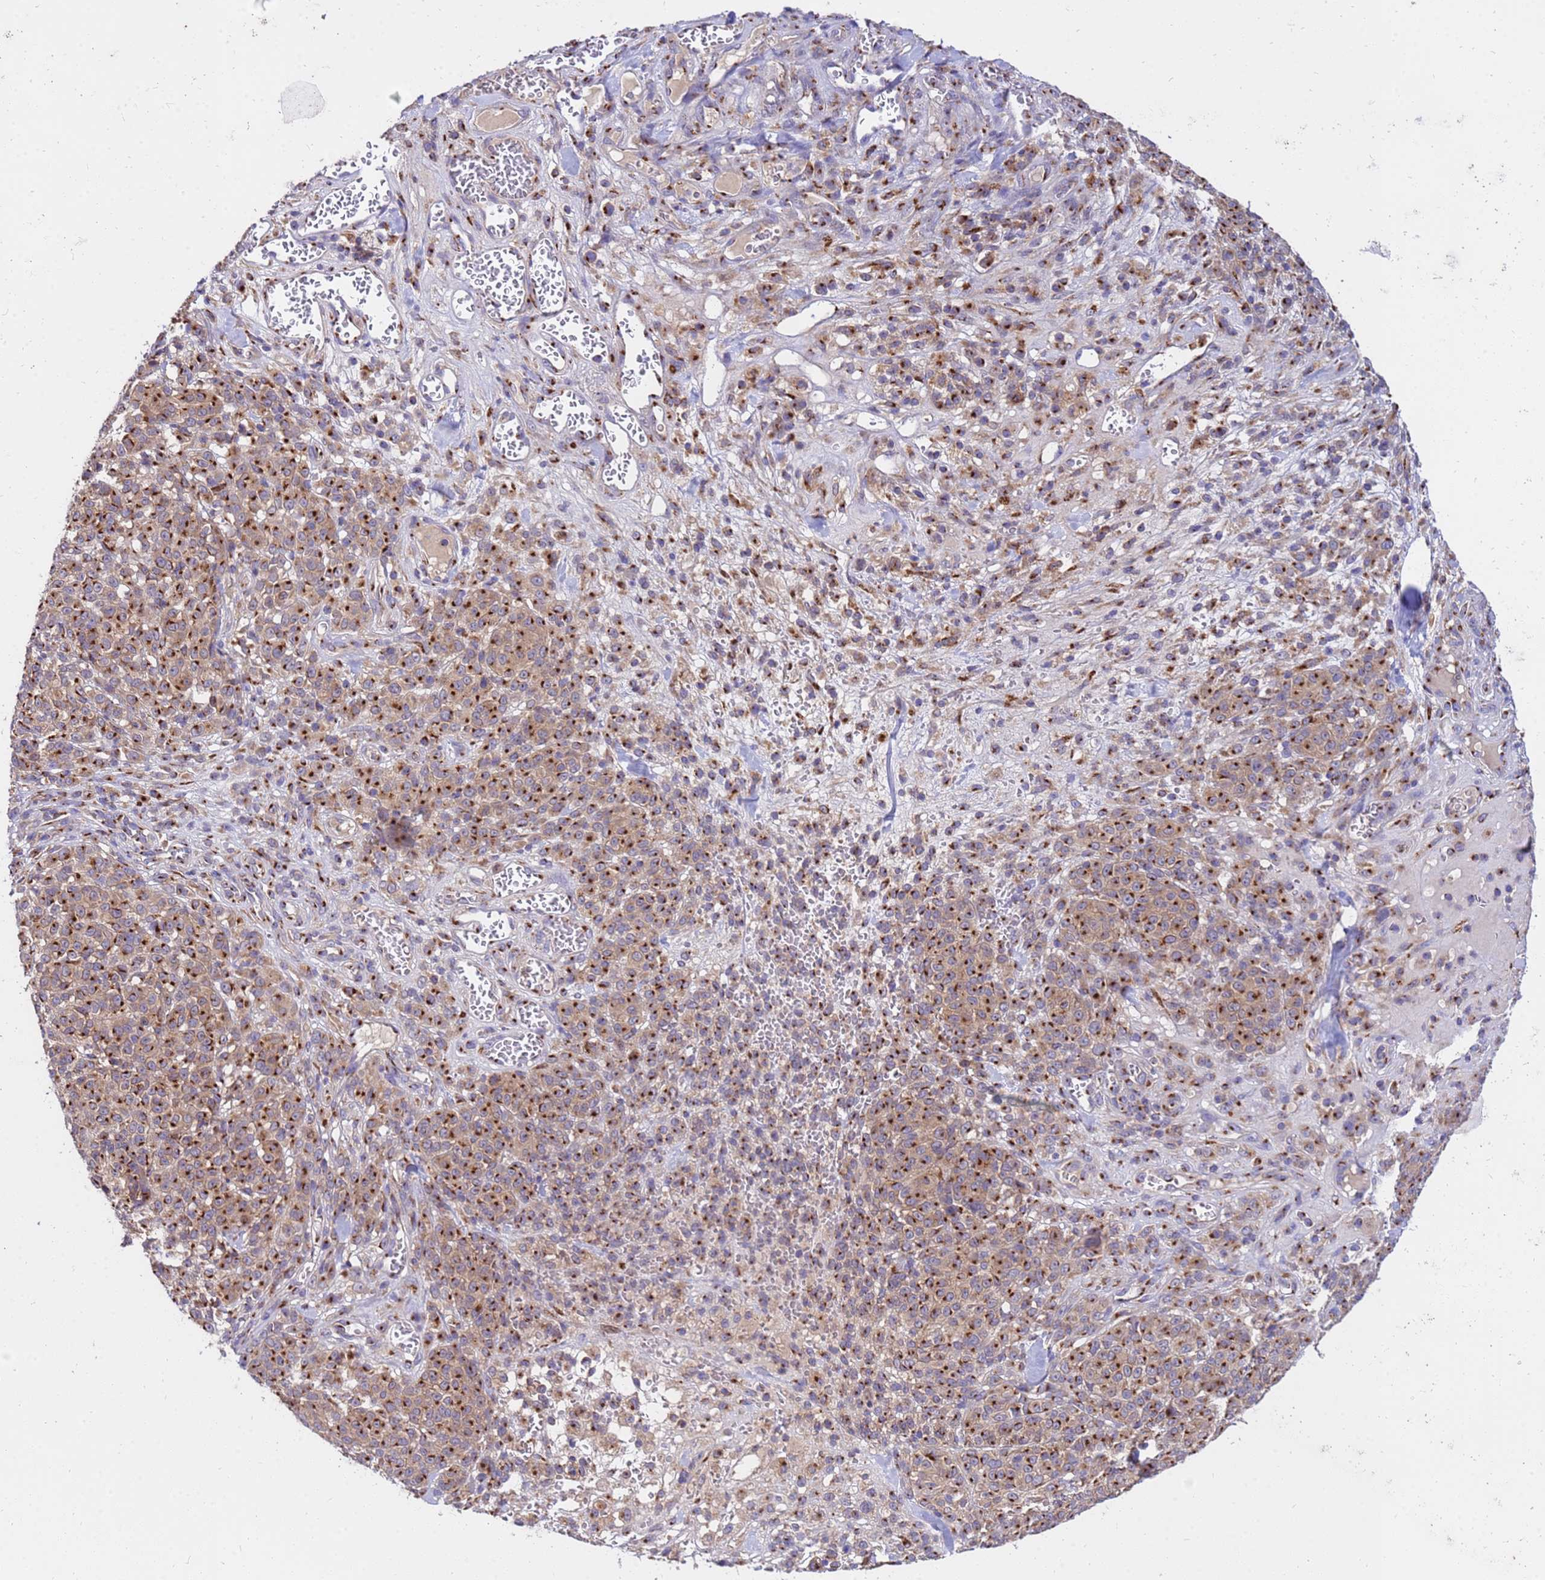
{"staining": {"intensity": "strong", "quantity": ">75%", "location": "cytoplasmic/membranous"}, "tissue": "melanoma", "cell_type": "Tumor cells", "image_type": "cancer", "snomed": [{"axis": "morphology", "description": "Normal tissue, NOS"}, {"axis": "morphology", "description": "Malignant melanoma, NOS"}, {"axis": "topography", "description": "Skin"}], "caption": "Malignant melanoma stained with a brown dye exhibits strong cytoplasmic/membranous positive expression in approximately >75% of tumor cells.", "gene": "HPS3", "patient": {"sex": "female", "age": 34}}